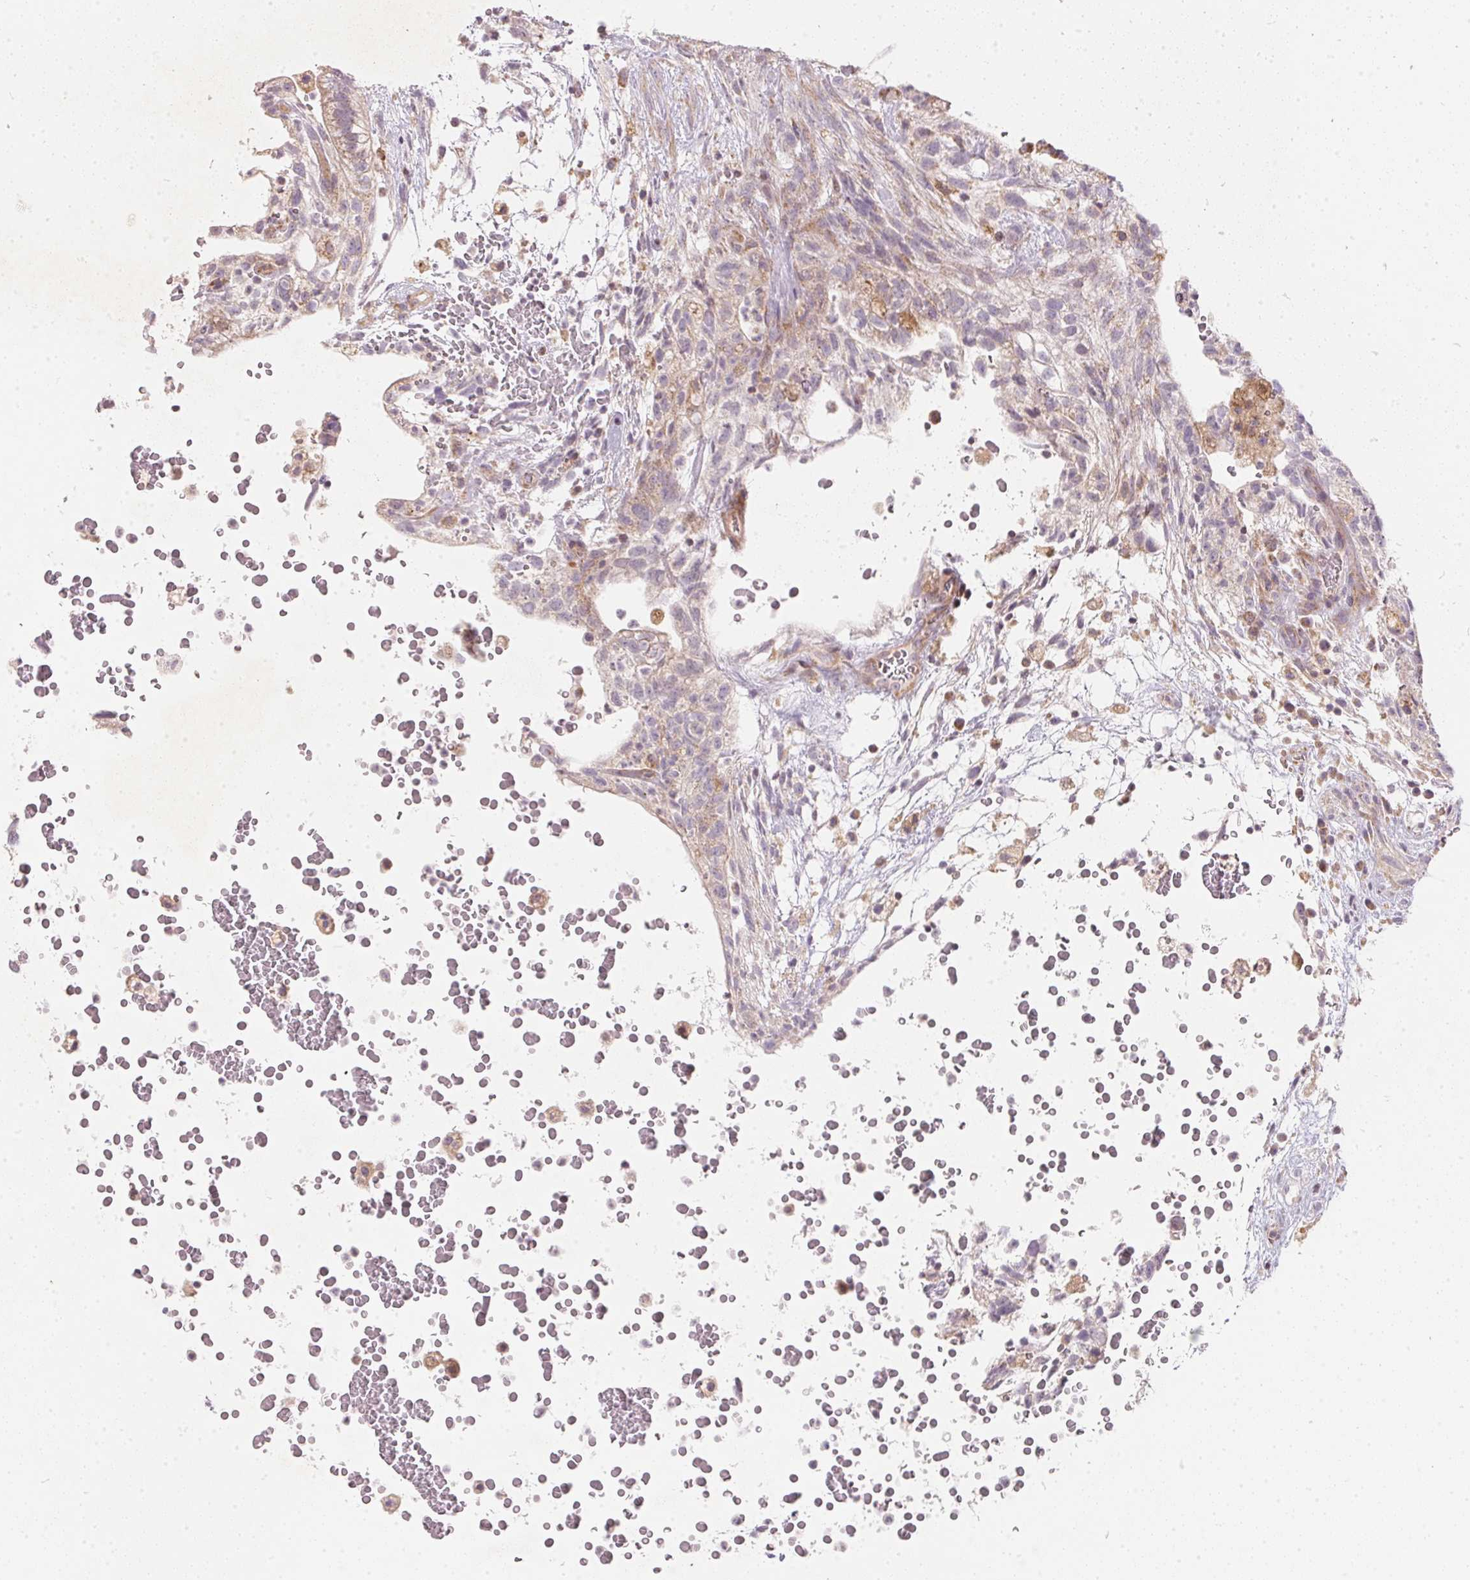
{"staining": {"intensity": "negative", "quantity": "none", "location": "none"}, "tissue": "testis cancer", "cell_type": "Tumor cells", "image_type": "cancer", "snomed": [{"axis": "morphology", "description": "Normal tissue, NOS"}, {"axis": "morphology", "description": "Carcinoma, Embryonal, NOS"}, {"axis": "topography", "description": "Testis"}], "caption": "Immunohistochemistry micrograph of human testis cancer (embryonal carcinoma) stained for a protein (brown), which demonstrates no expression in tumor cells.", "gene": "VWA5B2", "patient": {"sex": "male", "age": 32}}